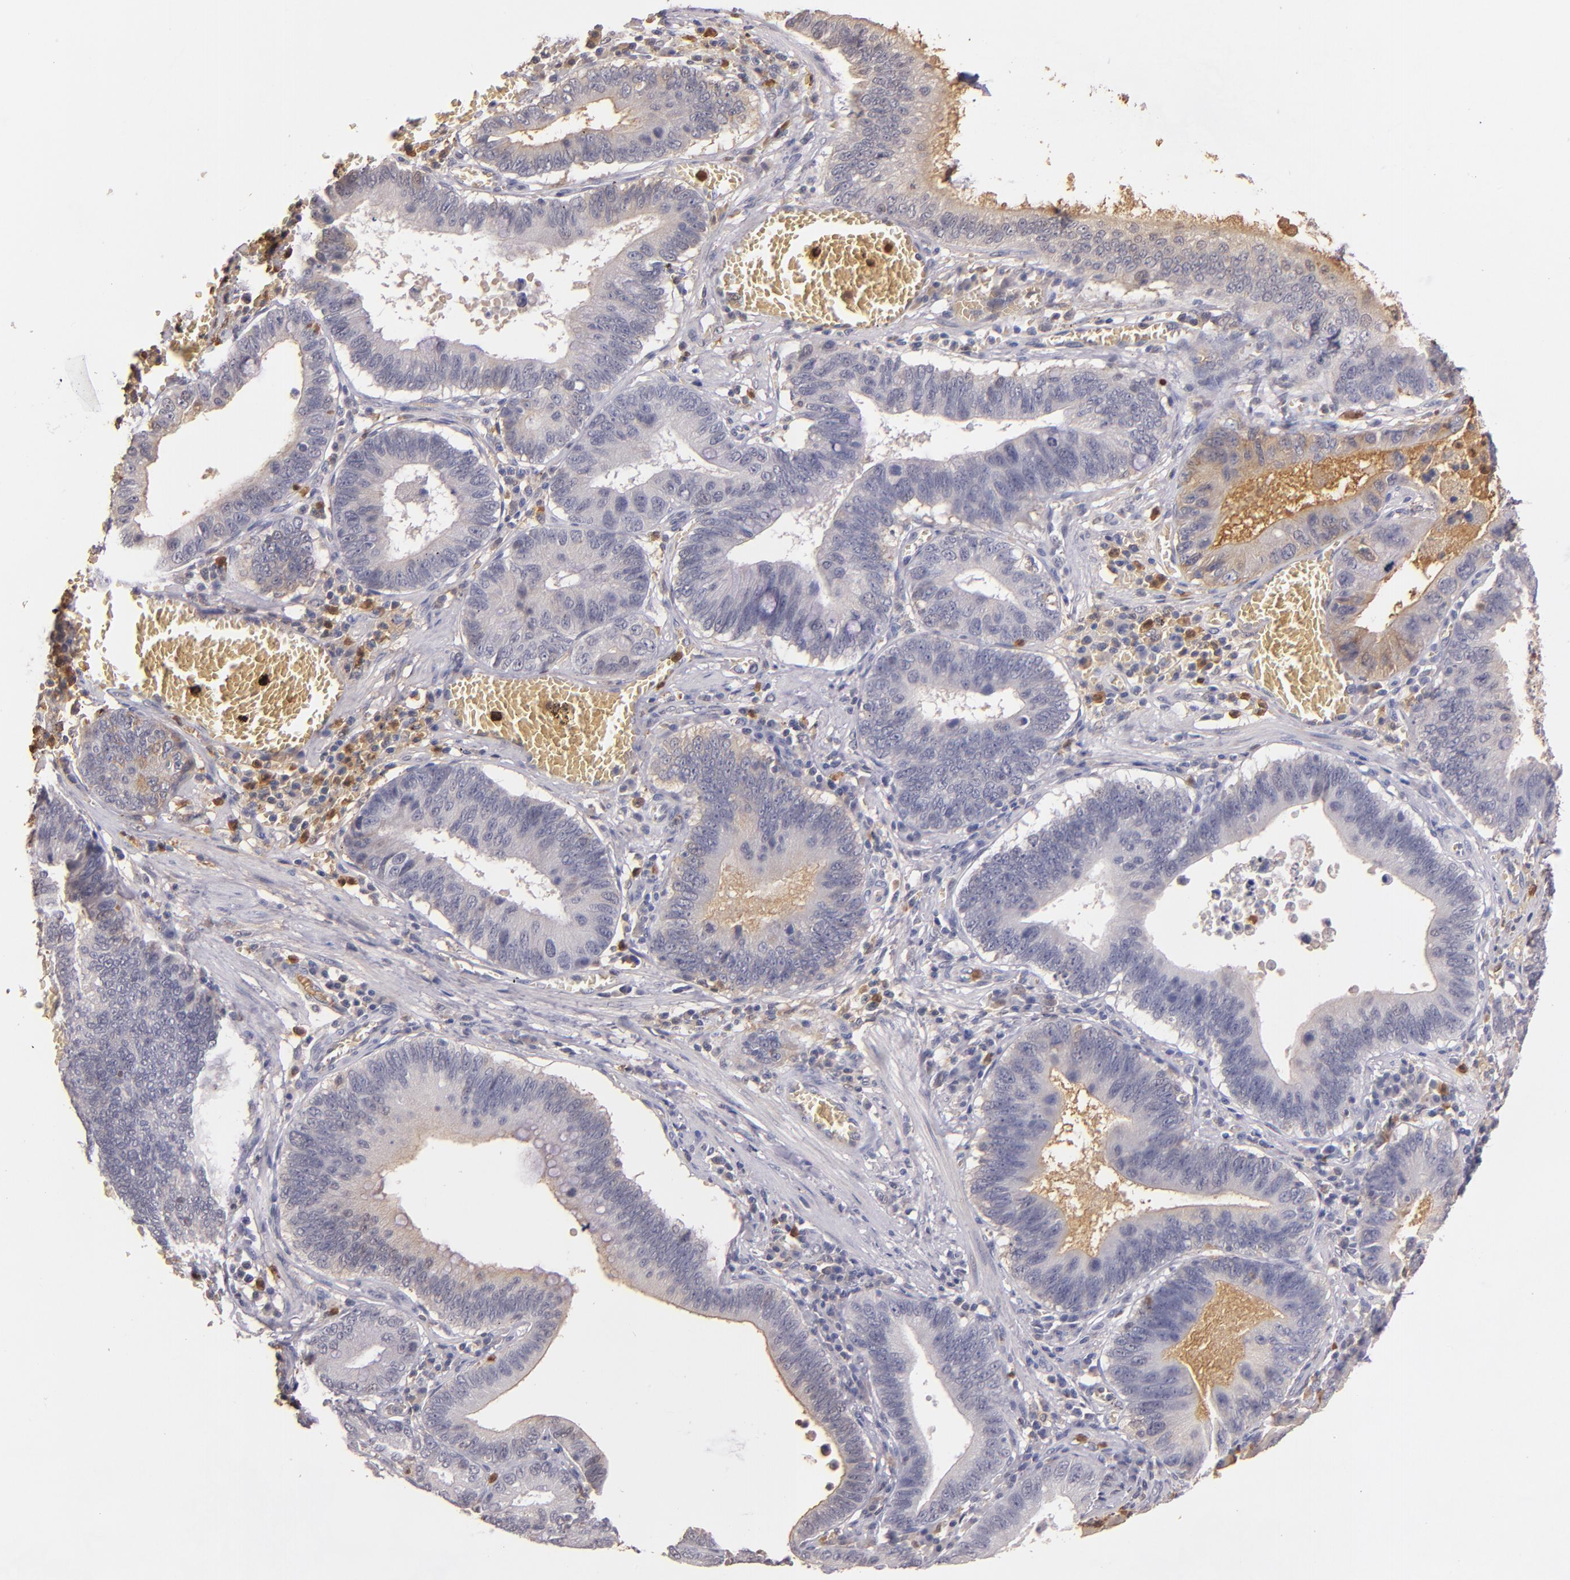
{"staining": {"intensity": "negative", "quantity": "none", "location": "none"}, "tissue": "stomach cancer", "cell_type": "Tumor cells", "image_type": "cancer", "snomed": [{"axis": "morphology", "description": "Adenocarcinoma, NOS"}, {"axis": "topography", "description": "Stomach"}, {"axis": "topography", "description": "Gastric cardia"}], "caption": "Immunohistochemistry photomicrograph of neoplastic tissue: stomach cancer (adenocarcinoma) stained with DAB reveals no significant protein staining in tumor cells.", "gene": "PTS", "patient": {"sex": "male", "age": 59}}